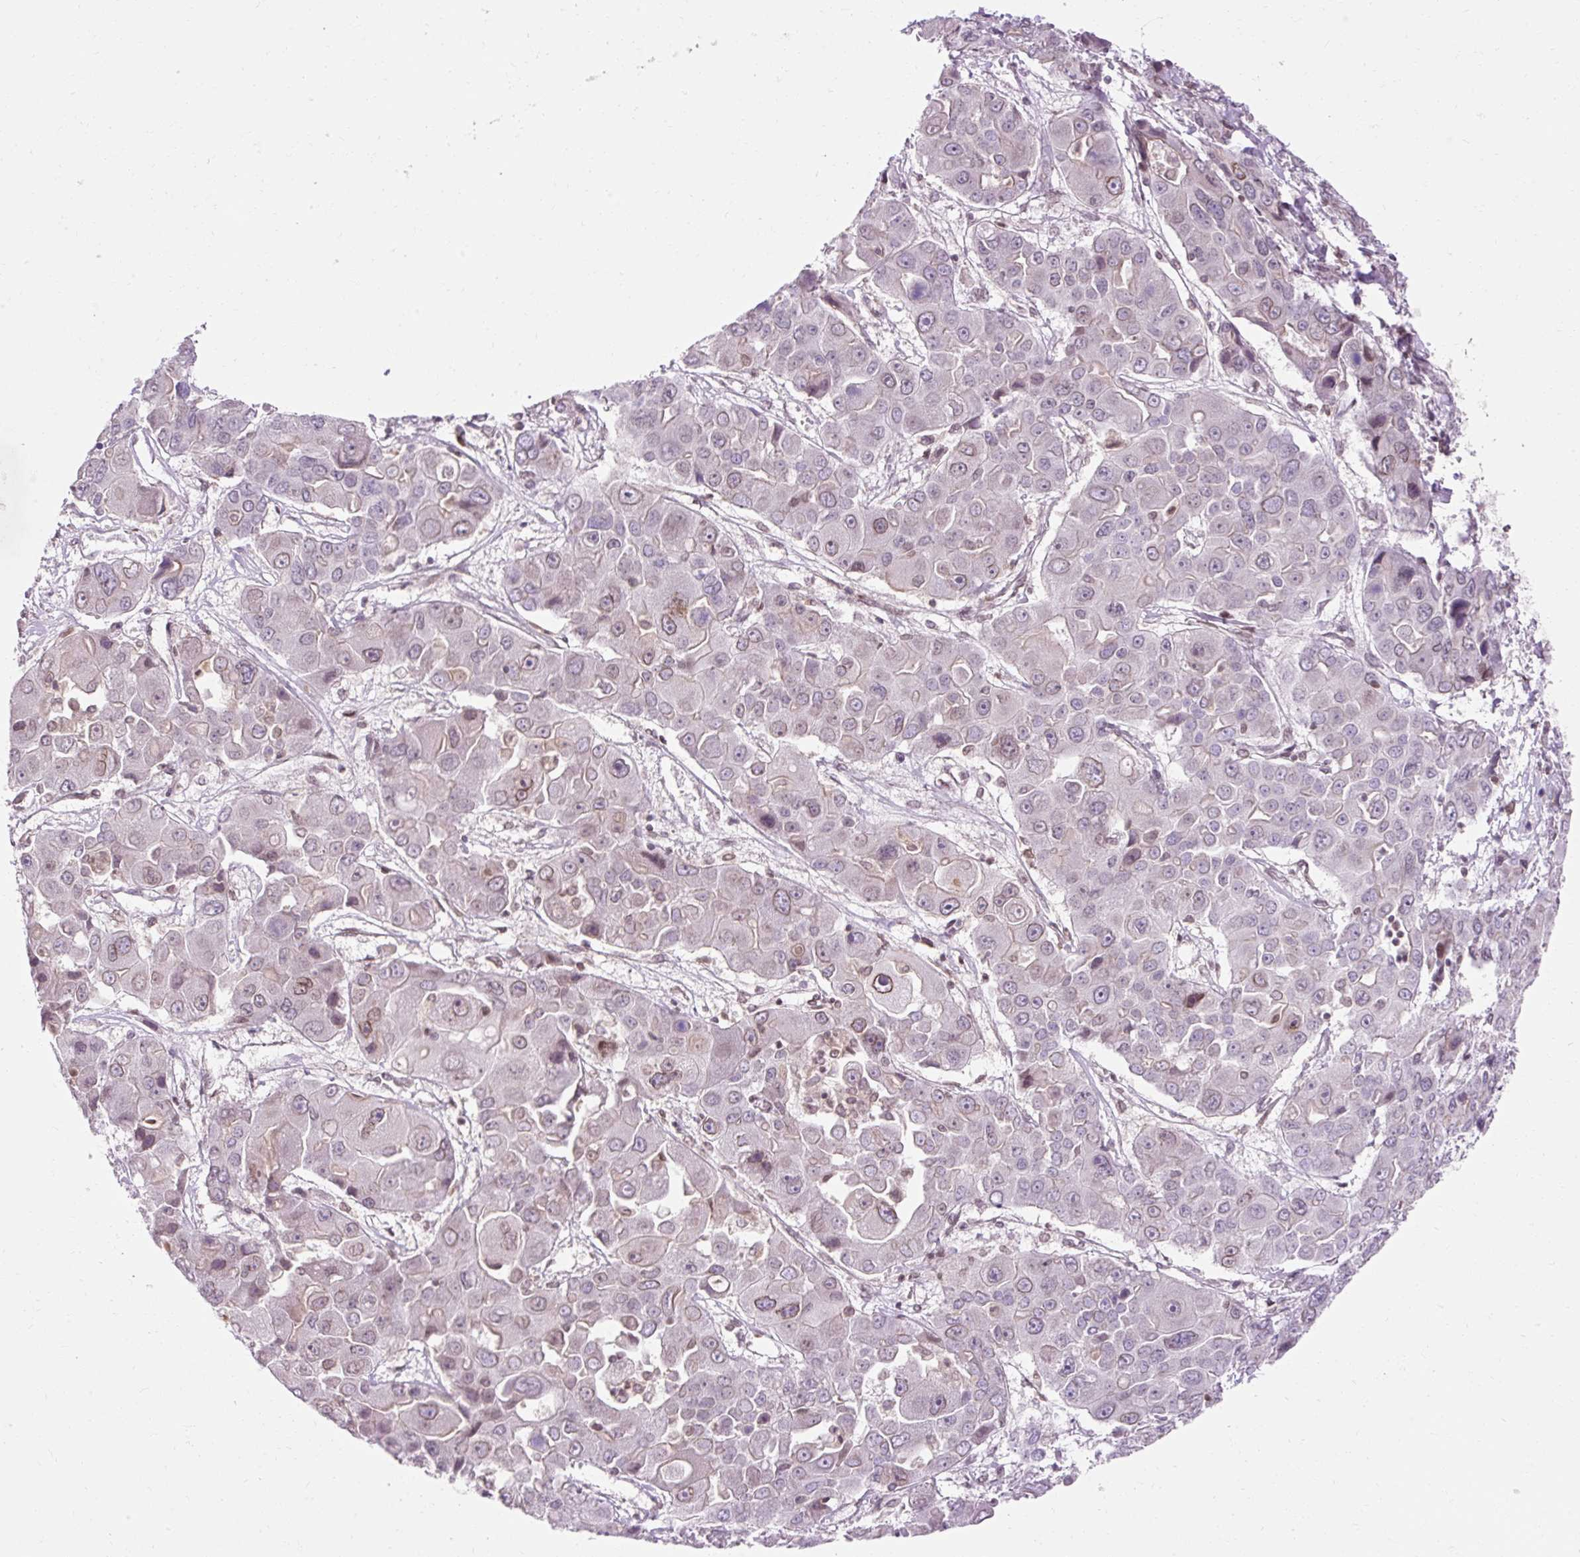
{"staining": {"intensity": "moderate", "quantity": "25%-75%", "location": "cytoplasmic/membranous,nuclear"}, "tissue": "liver cancer", "cell_type": "Tumor cells", "image_type": "cancer", "snomed": [{"axis": "morphology", "description": "Cholangiocarcinoma"}, {"axis": "topography", "description": "Liver"}], "caption": "Liver cancer (cholangiocarcinoma) stained with a brown dye reveals moderate cytoplasmic/membranous and nuclear positive staining in about 25%-75% of tumor cells.", "gene": "ZNF610", "patient": {"sex": "male", "age": 67}}